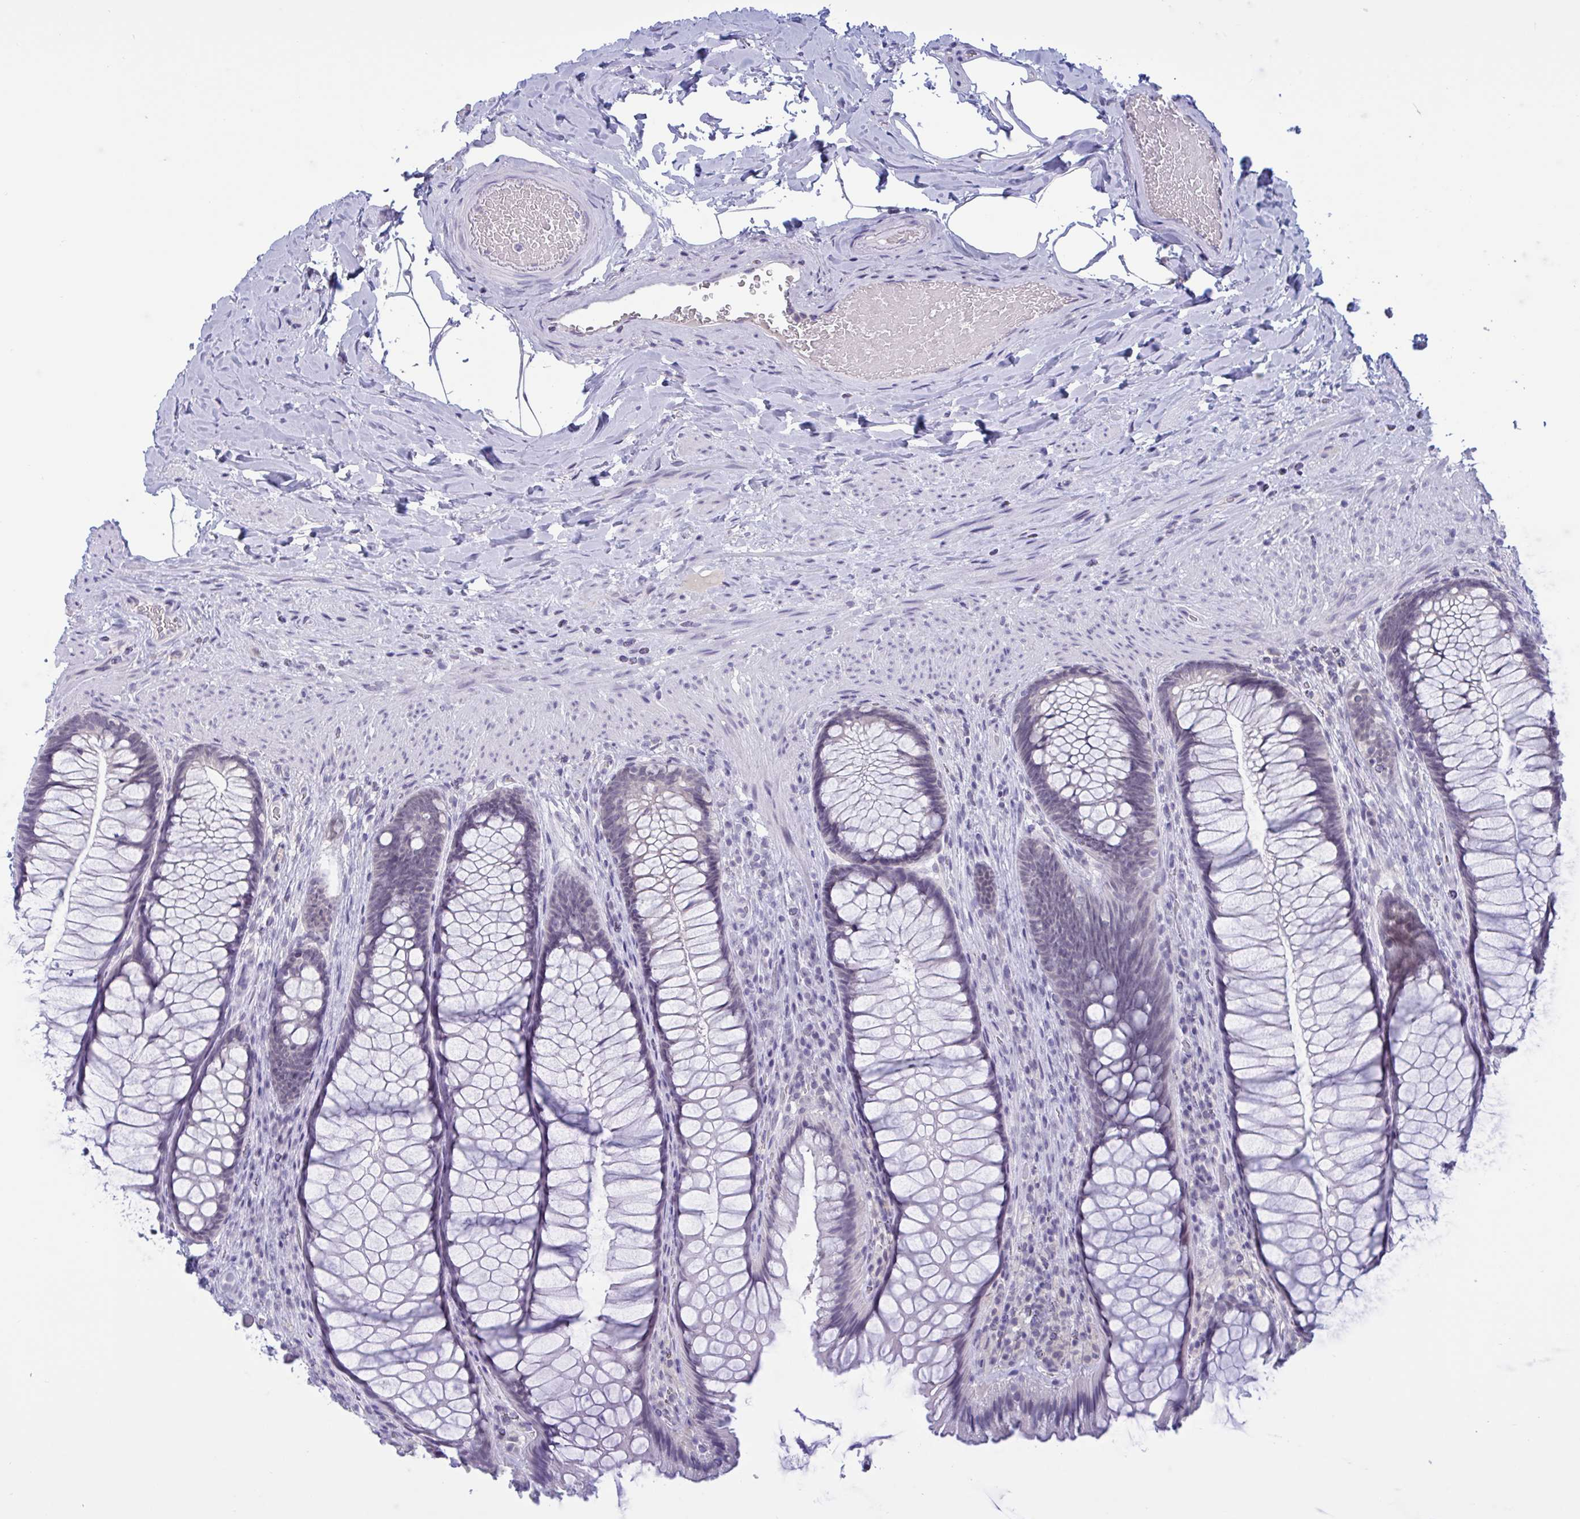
{"staining": {"intensity": "negative", "quantity": "none", "location": "none"}, "tissue": "rectum", "cell_type": "Glandular cells", "image_type": "normal", "snomed": [{"axis": "morphology", "description": "Normal tissue, NOS"}, {"axis": "topography", "description": "Rectum"}], "caption": "Immunohistochemistry of benign rectum exhibits no expression in glandular cells.", "gene": "SERPINB13", "patient": {"sex": "male", "age": 53}}